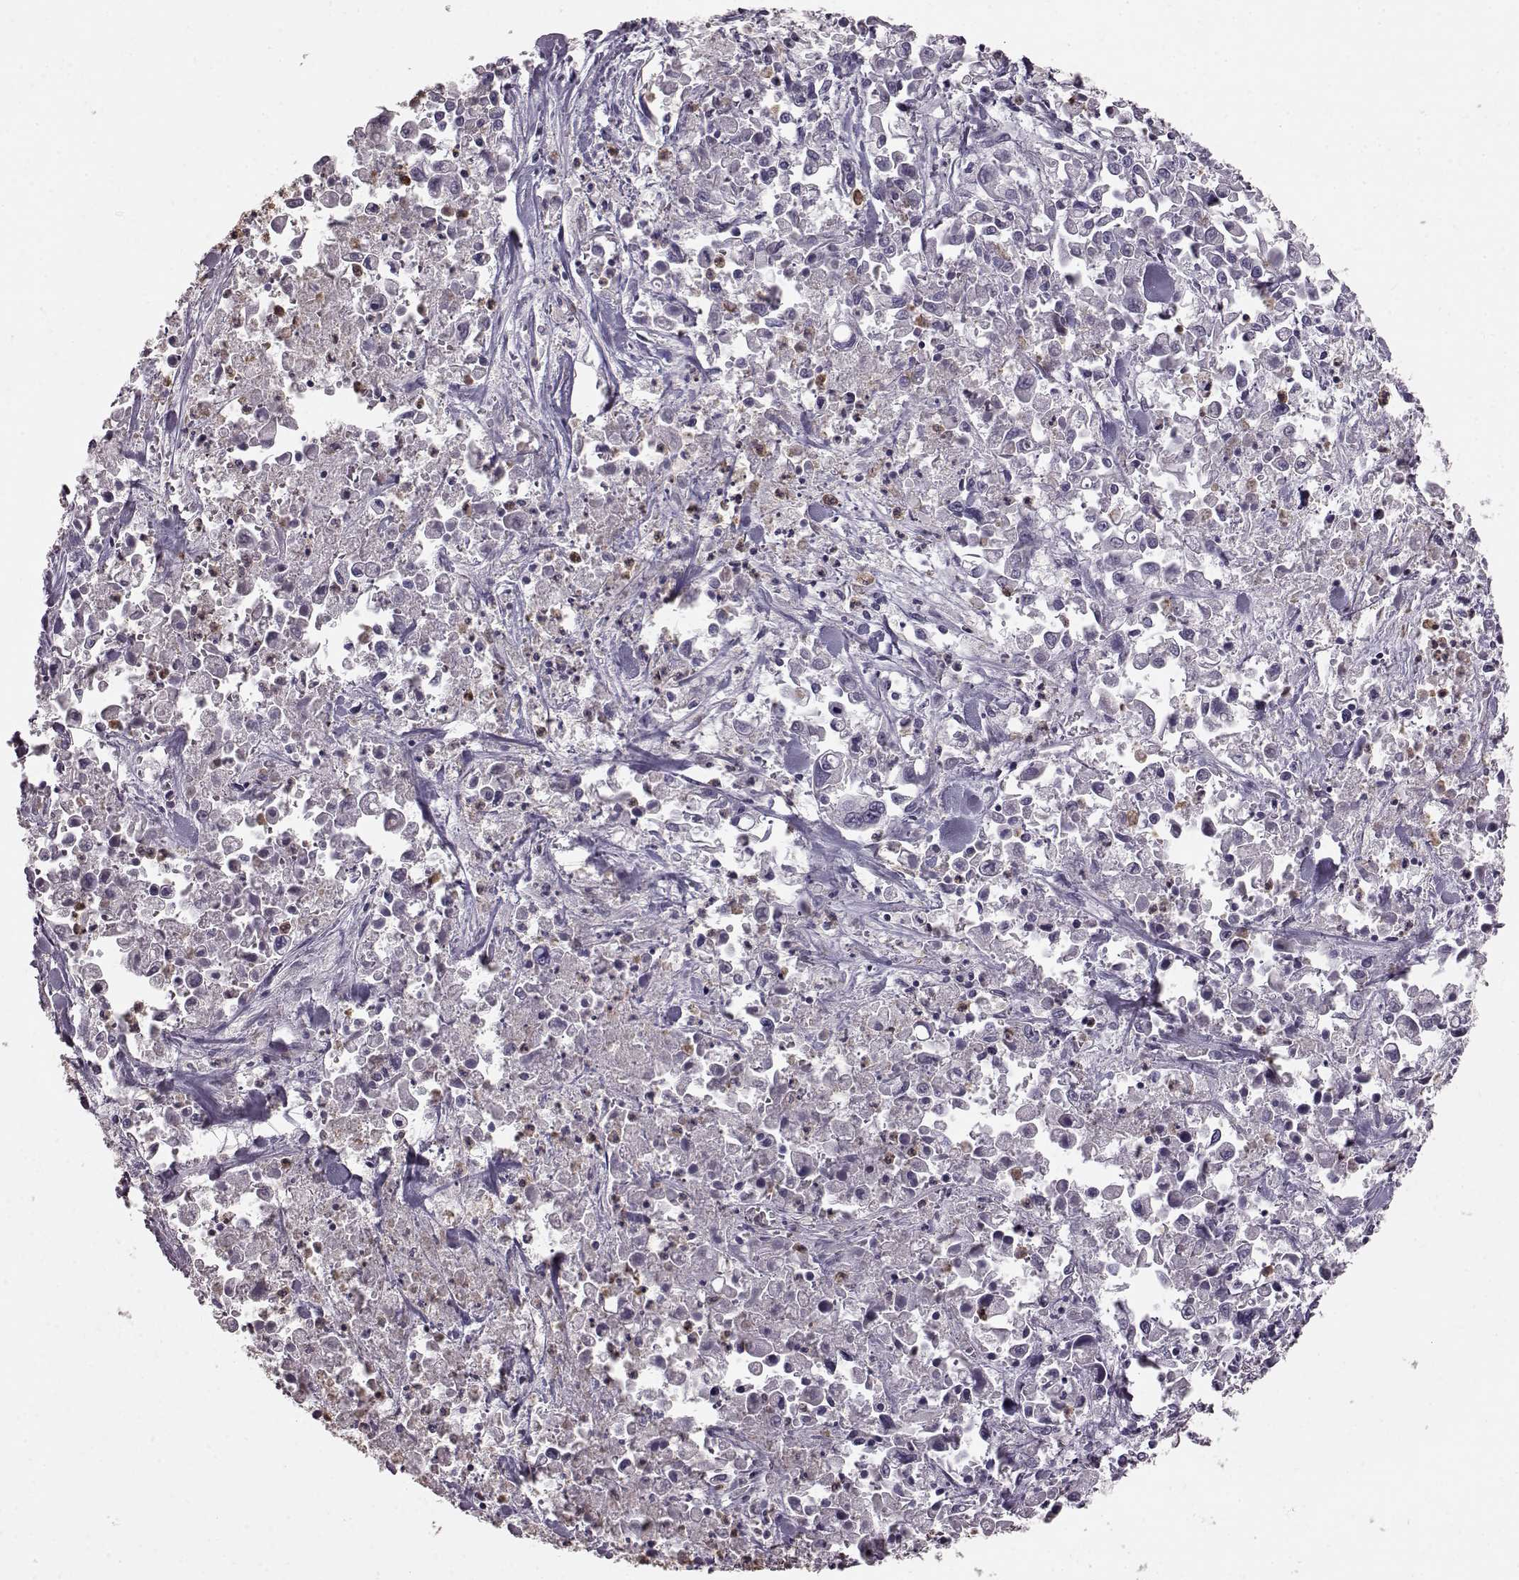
{"staining": {"intensity": "negative", "quantity": "none", "location": "none"}, "tissue": "pancreatic cancer", "cell_type": "Tumor cells", "image_type": "cancer", "snomed": [{"axis": "morphology", "description": "Adenocarcinoma, NOS"}, {"axis": "topography", "description": "Pancreas"}], "caption": "Tumor cells are negative for protein expression in human pancreatic adenocarcinoma.", "gene": "FUT4", "patient": {"sex": "female", "age": 83}}